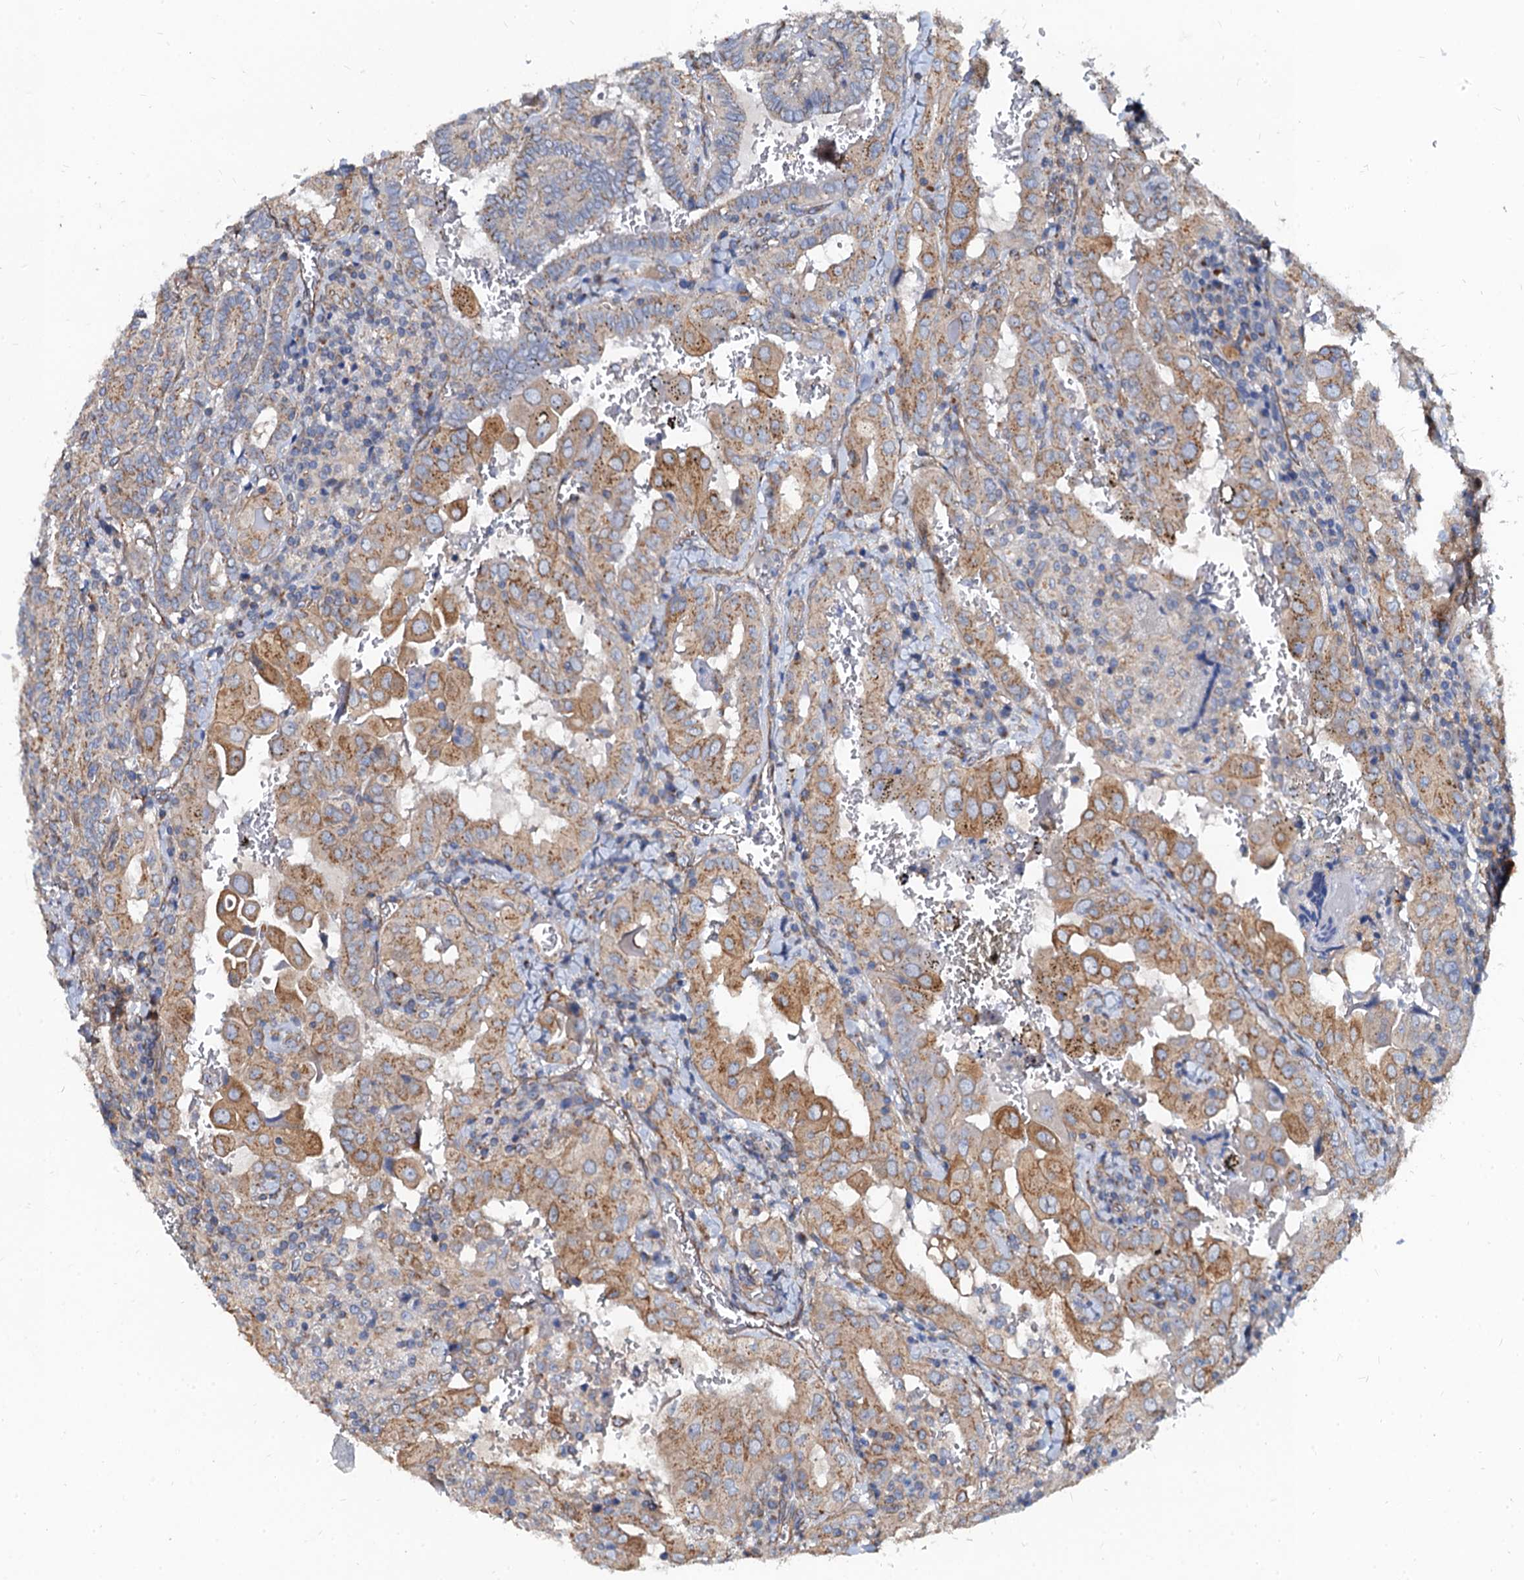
{"staining": {"intensity": "moderate", "quantity": ">75%", "location": "cytoplasmic/membranous"}, "tissue": "thyroid cancer", "cell_type": "Tumor cells", "image_type": "cancer", "snomed": [{"axis": "morphology", "description": "Papillary adenocarcinoma, NOS"}, {"axis": "topography", "description": "Thyroid gland"}], "caption": "Papillary adenocarcinoma (thyroid) tissue exhibits moderate cytoplasmic/membranous positivity in approximately >75% of tumor cells, visualized by immunohistochemistry. (DAB (3,3'-diaminobenzidine) = brown stain, brightfield microscopy at high magnification).", "gene": "NGRN", "patient": {"sex": "female", "age": 72}}